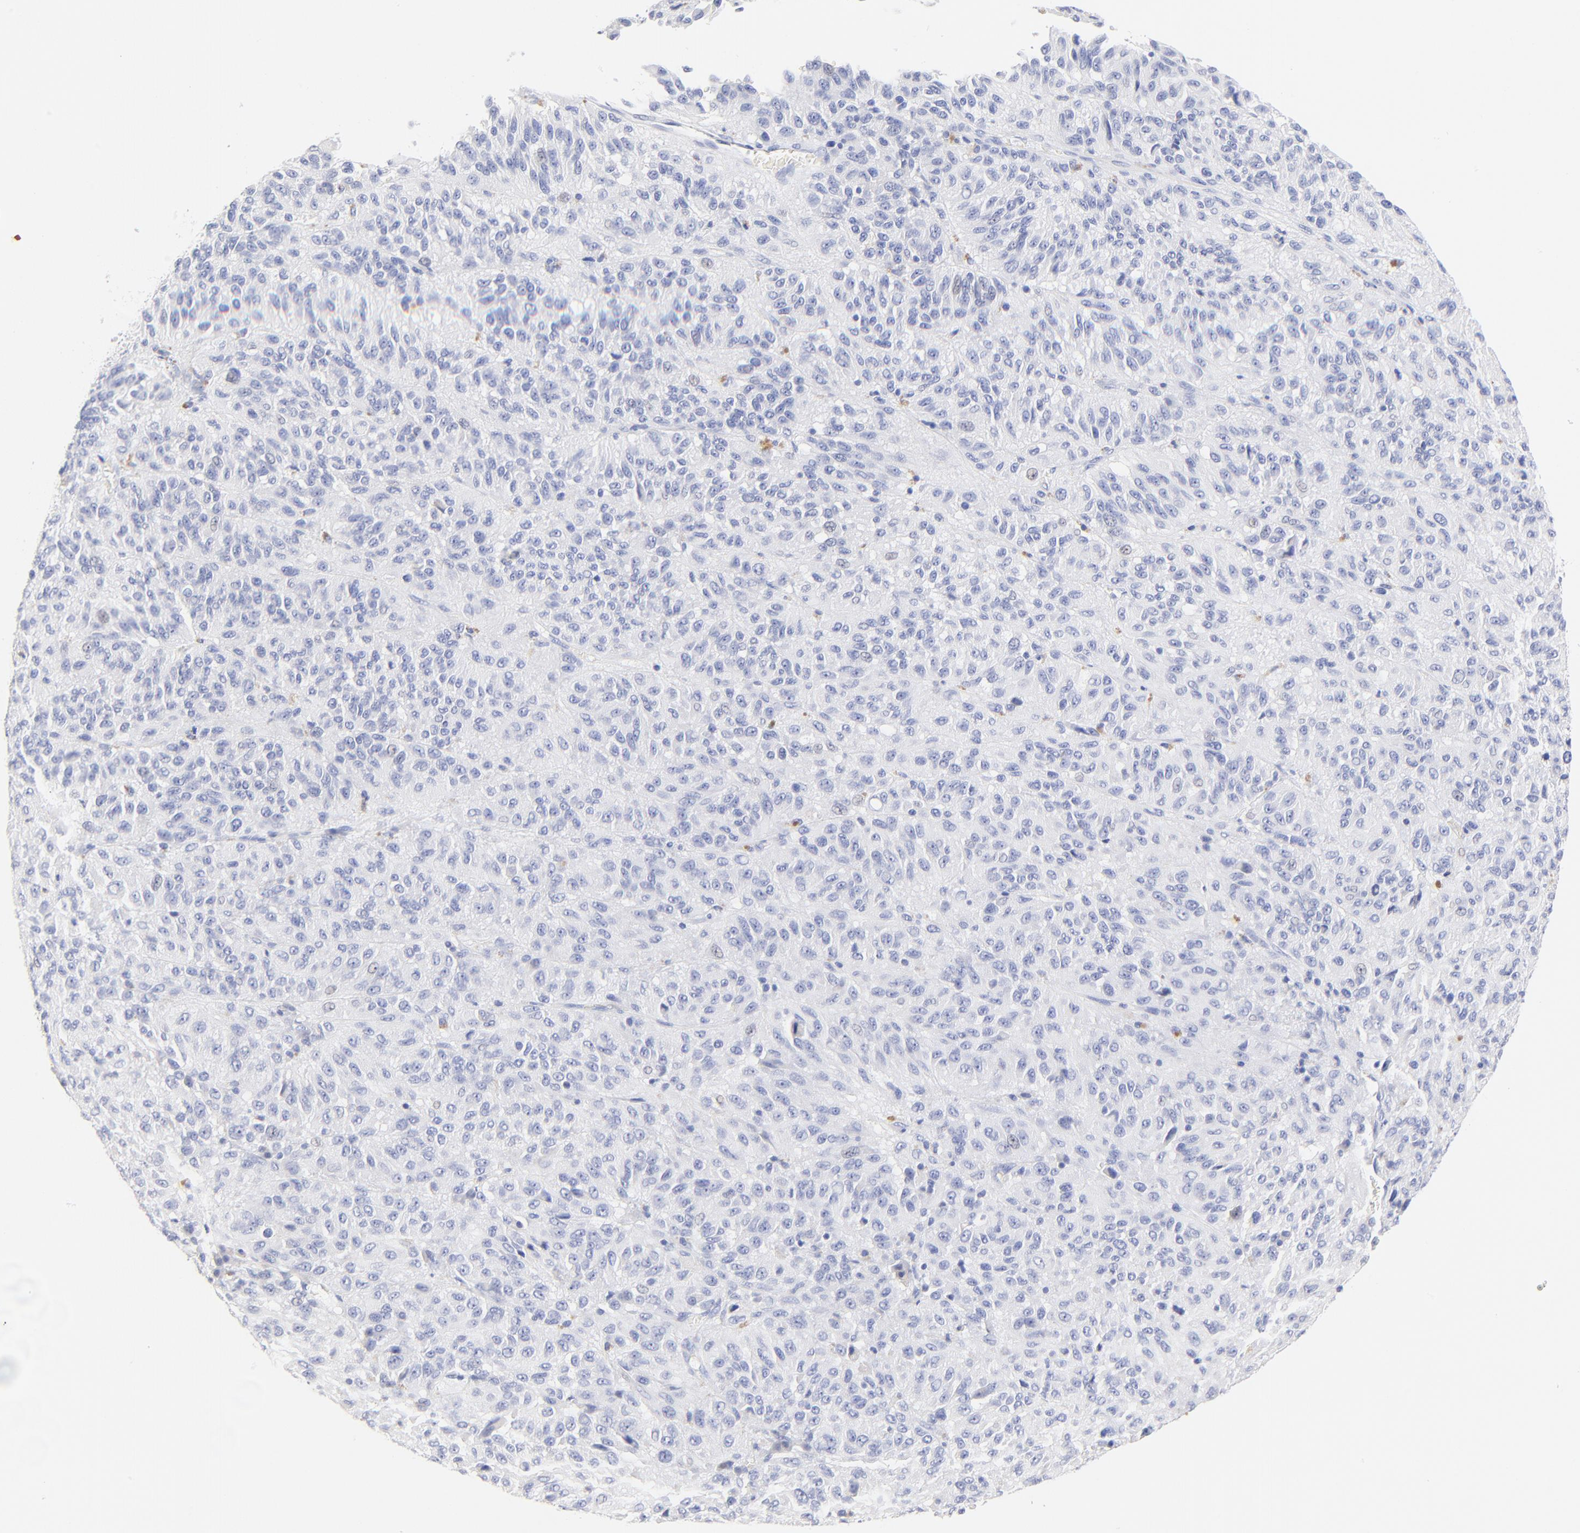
{"staining": {"intensity": "negative", "quantity": "none", "location": "none"}, "tissue": "melanoma", "cell_type": "Tumor cells", "image_type": "cancer", "snomed": [{"axis": "morphology", "description": "Malignant melanoma, Metastatic site"}, {"axis": "topography", "description": "Lung"}], "caption": "Immunohistochemistry (IHC) image of neoplastic tissue: human melanoma stained with DAB exhibits no significant protein expression in tumor cells. (DAB IHC visualized using brightfield microscopy, high magnification).", "gene": "SULT4A1", "patient": {"sex": "male", "age": 64}}